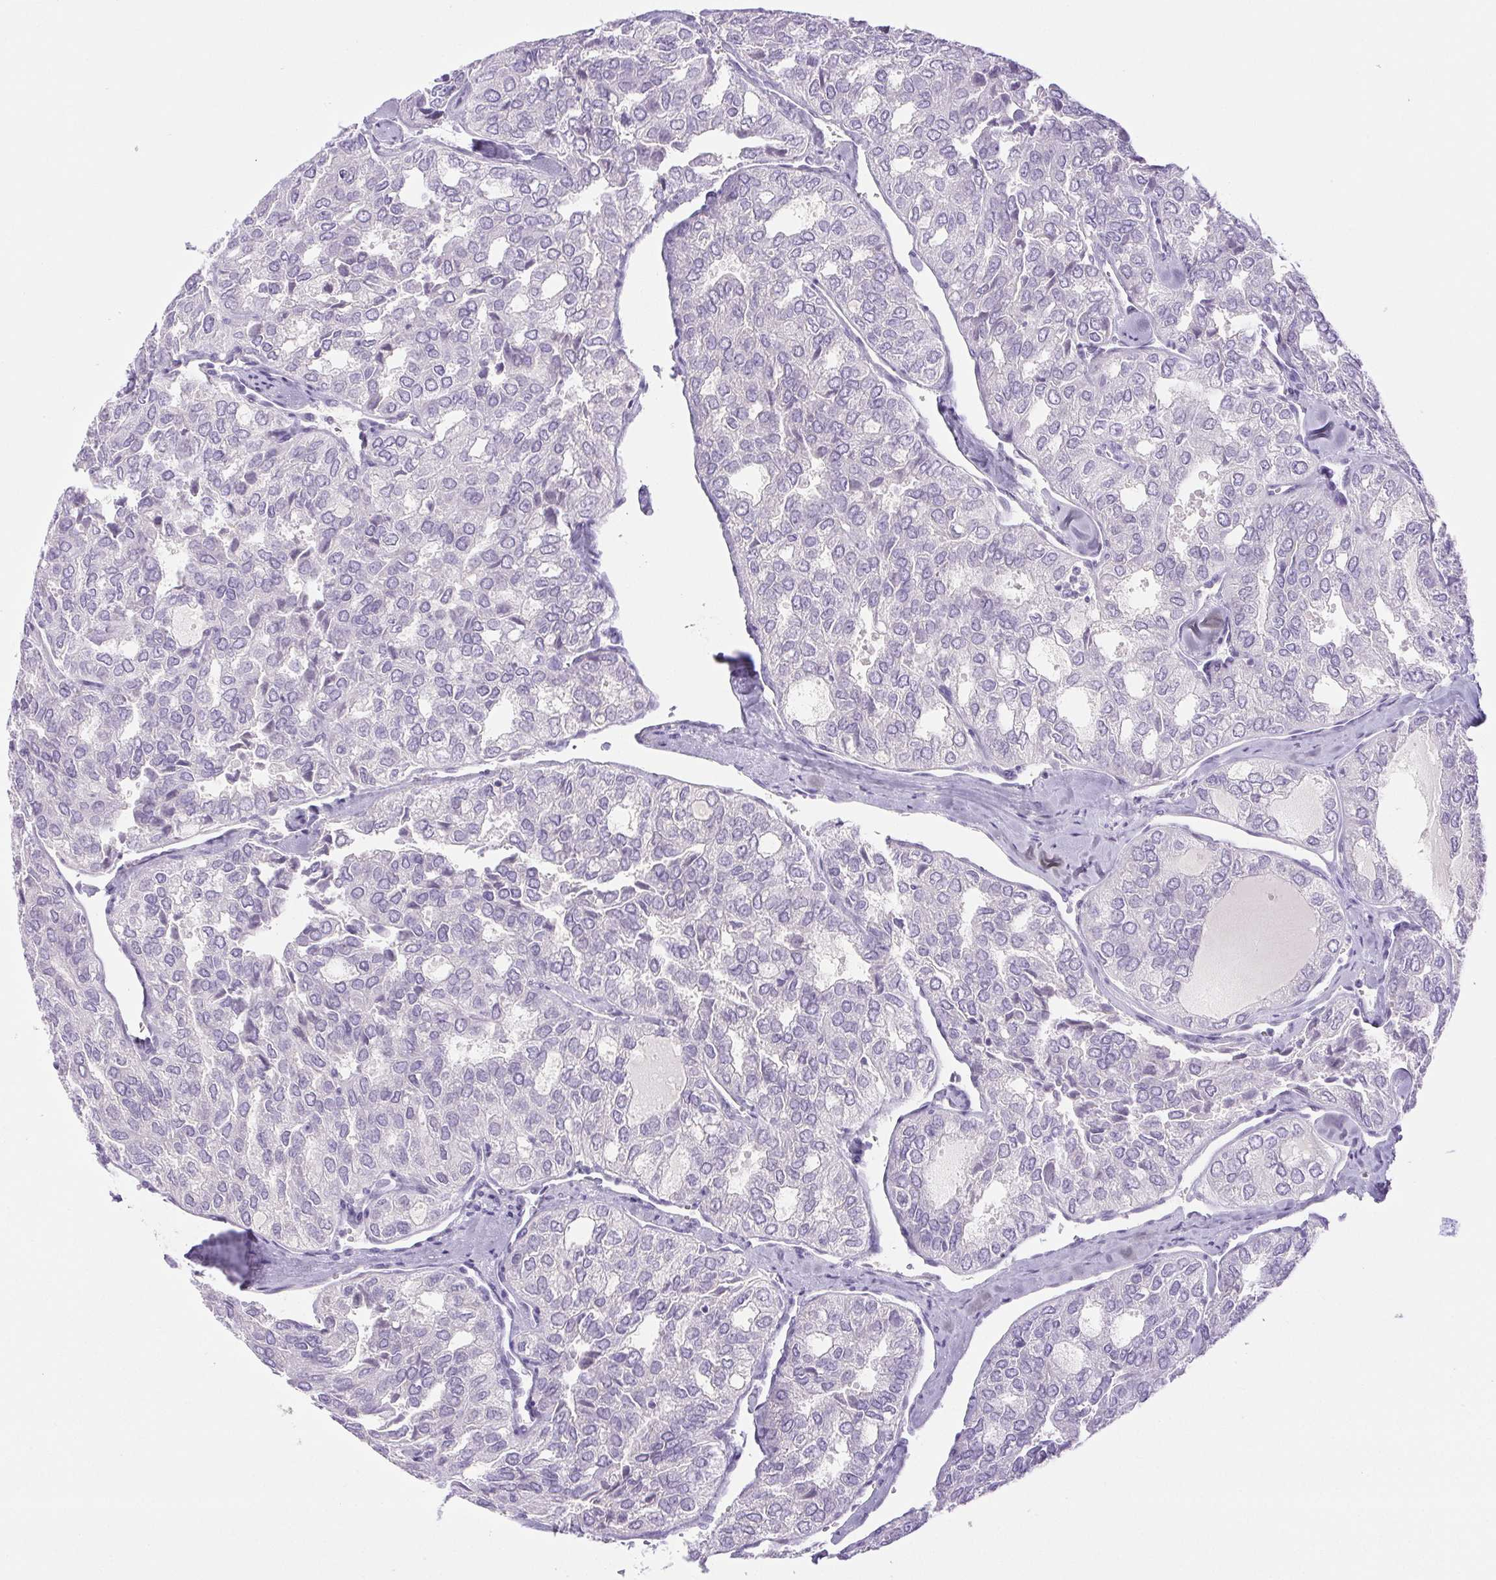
{"staining": {"intensity": "negative", "quantity": "none", "location": "none"}, "tissue": "thyroid cancer", "cell_type": "Tumor cells", "image_type": "cancer", "snomed": [{"axis": "morphology", "description": "Follicular adenoma carcinoma, NOS"}, {"axis": "topography", "description": "Thyroid gland"}], "caption": "Tumor cells show no significant protein staining in thyroid cancer.", "gene": "PAPPA2", "patient": {"sex": "male", "age": 75}}